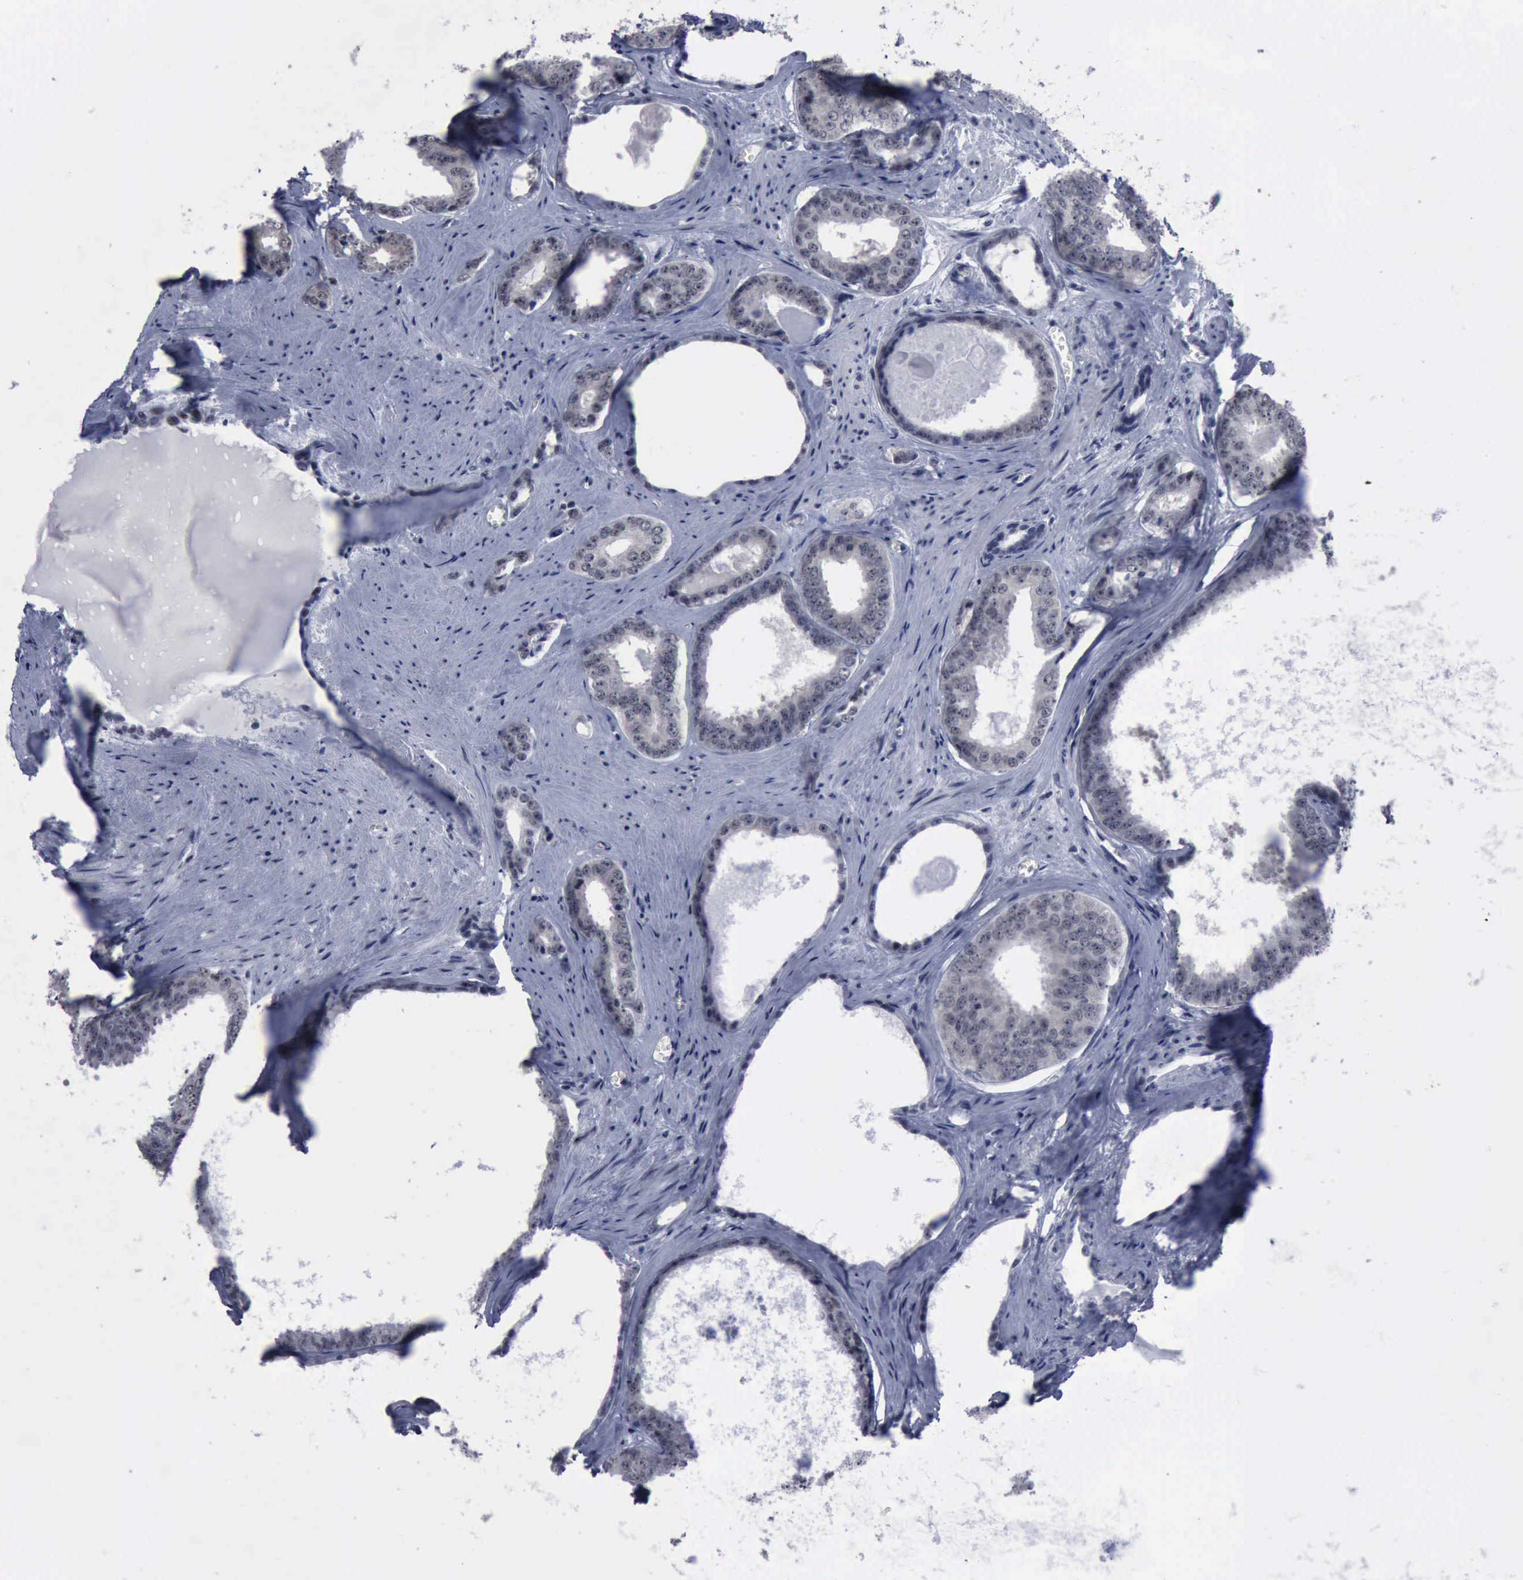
{"staining": {"intensity": "negative", "quantity": "none", "location": "none"}, "tissue": "prostate cancer", "cell_type": "Tumor cells", "image_type": "cancer", "snomed": [{"axis": "morphology", "description": "Adenocarcinoma, Medium grade"}, {"axis": "topography", "description": "Prostate"}], "caption": "This photomicrograph is of prostate cancer (adenocarcinoma (medium-grade)) stained with IHC to label a protein in brown with the nuclei are counter-stained blue. There is no positivity in tumor cells.", "gene": "BRD1", "patient": {"sex": "male", "age": 79}}